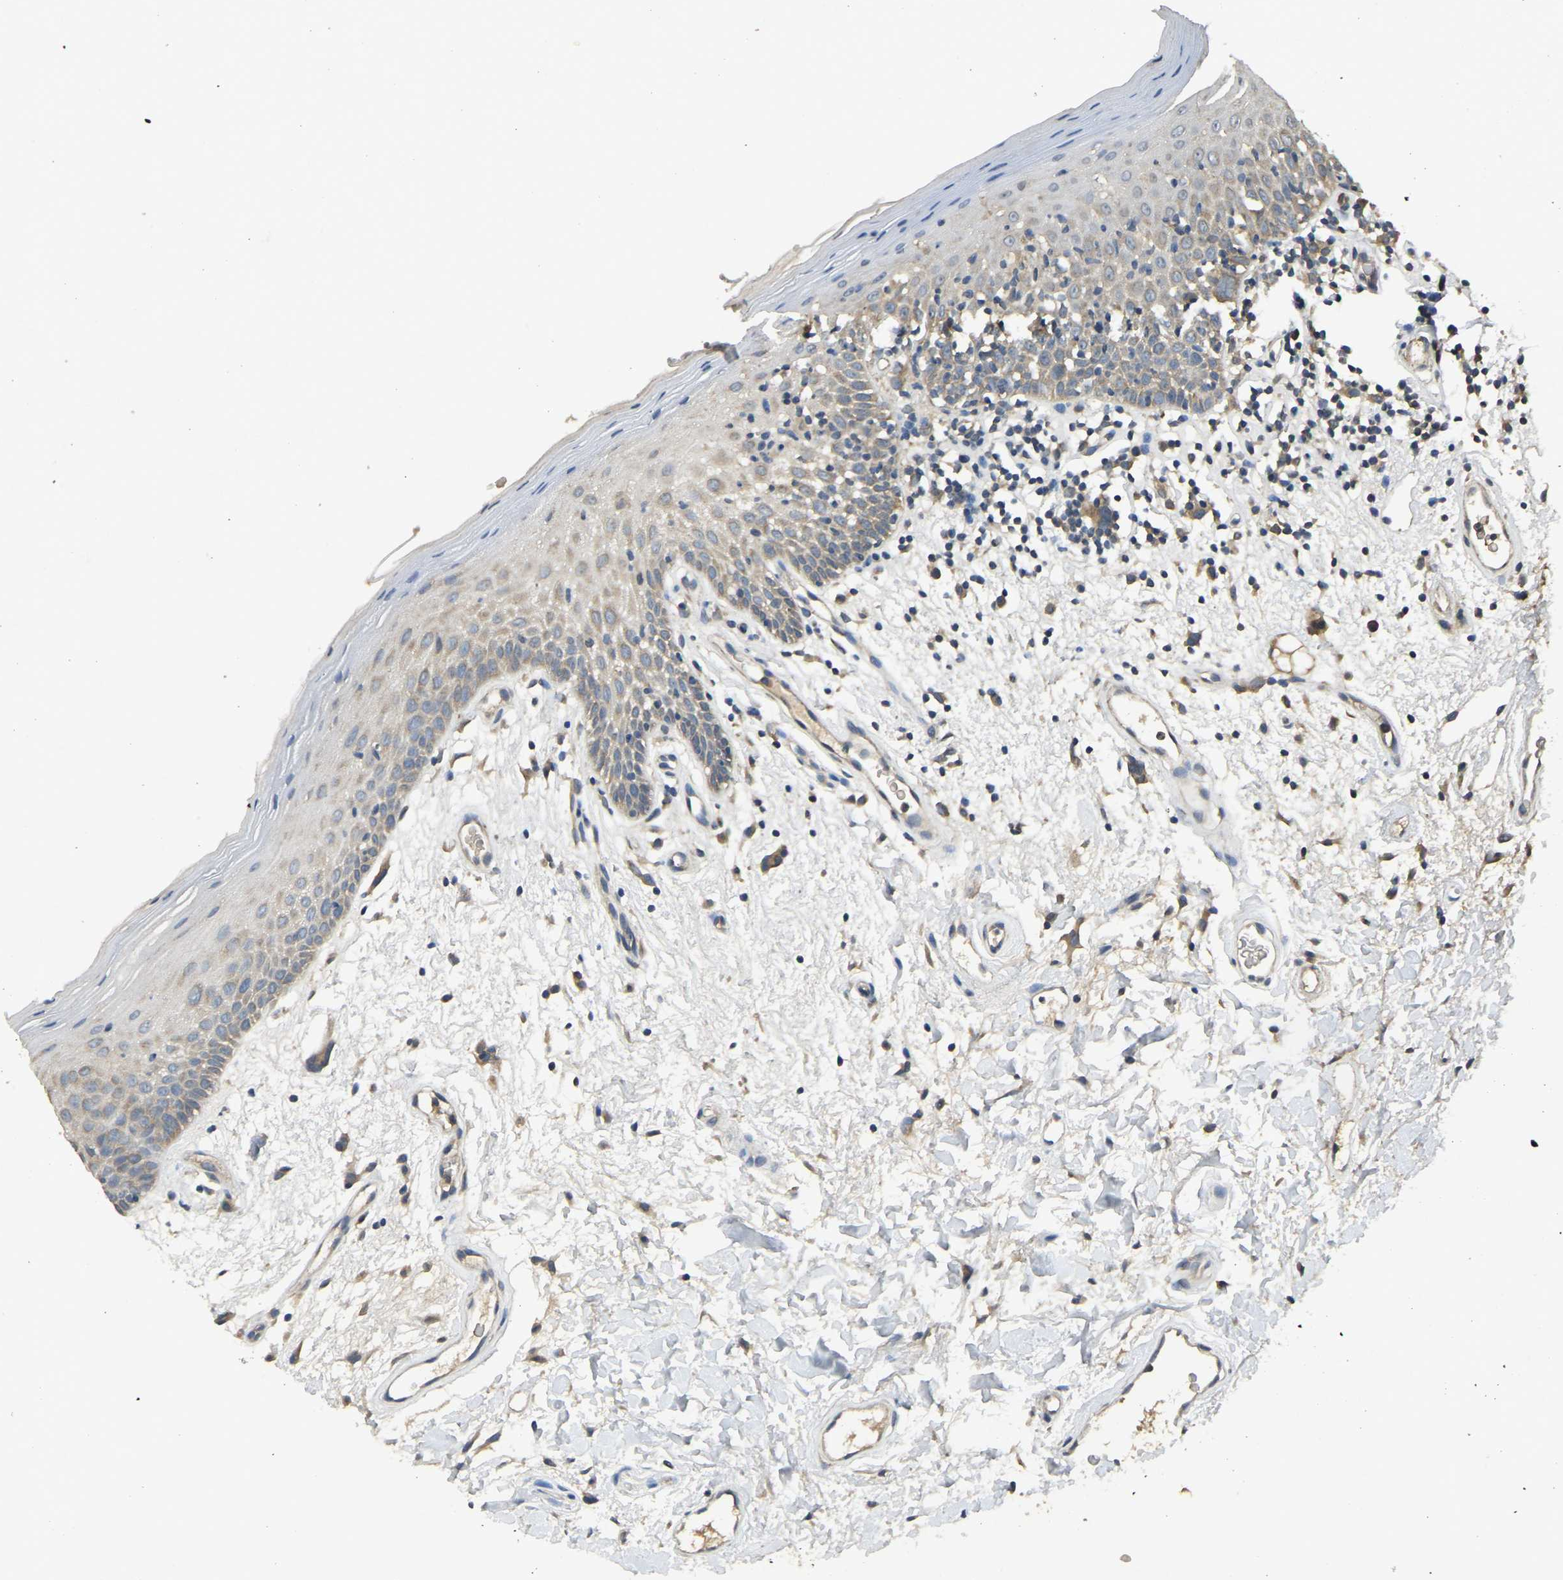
{"staining": {"intensity": "moderate", "quantity": "25%-75%", "location": "cytoplasmic/membranous"}, "tissue": "oral mucosa", "cell_type": "Squamous epithelial cells", "image_type": "normal", "snomed": [{"axis": "morphology", "description": "Normal tissue, NOS"}, {"axis": "morphology", "description": "Squamous cell carcinoma, NOS"}, {"axis": "topography", "description": "Skeletal muscle"}, {"axis": "topography", "description": "Oral tissue"}, {"axis": "topography", "description": "Head-Neck"}], "caption": "Oral mucosa stained with immunohistochemistry (IHC) shows moderate cytoplasmic/membranous staining in approximately 25%-75% of squamous epithelial cells. (DAB IHC with brightfield microscopy, high magnification).", "gene": "AIMP1", "patient": {"sex": "male", "age": 71}}